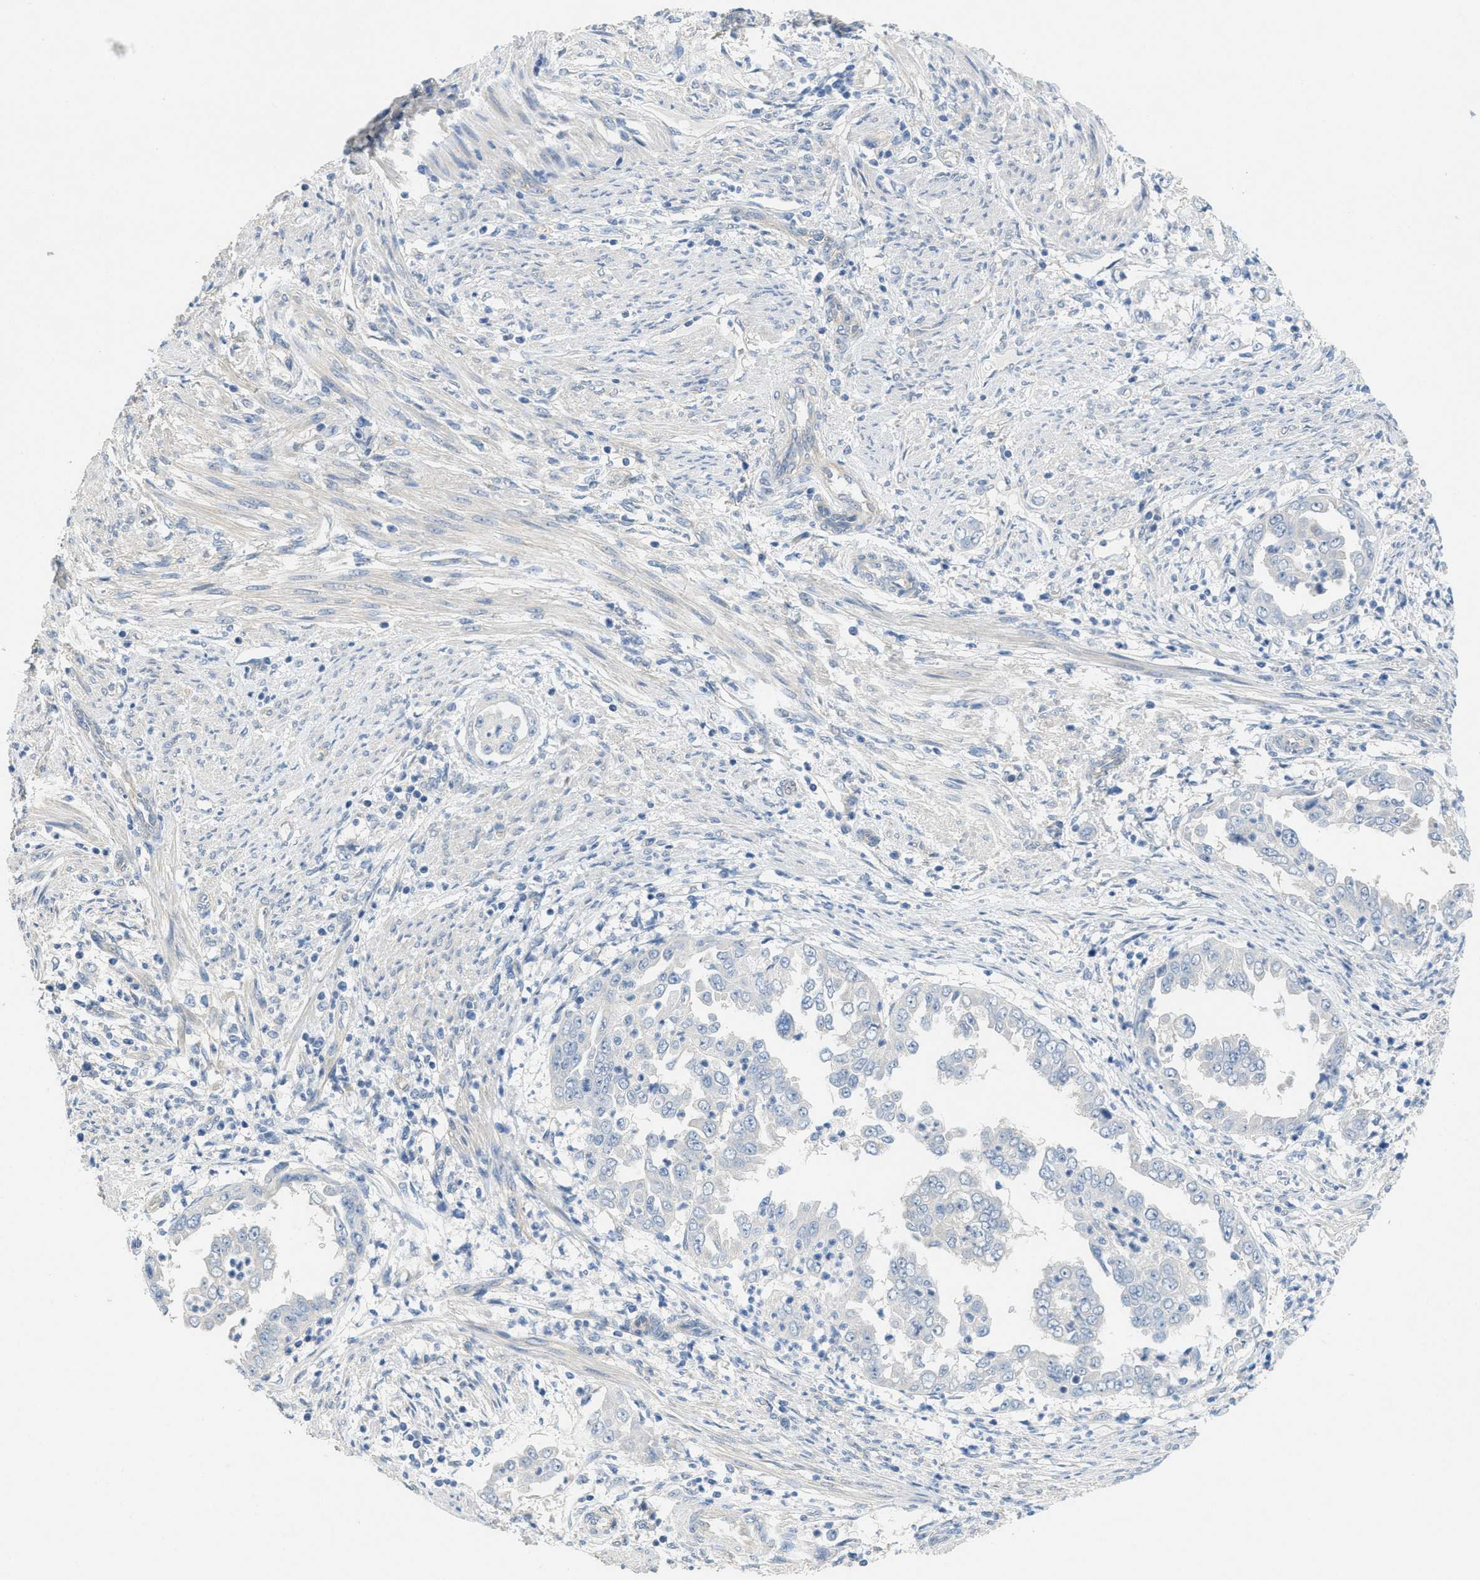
{"staining": {"intensity": "negative", "quantity": "none", "location": "none"}, "tissue": "endometrial cancer", "cell_type": "Tumor cells", "image_type": "cancer", "snomed": [{"axis": "morphology", "description": "Adenocarcinoma, NOS"}, {"axis": "topography", "description": "Endometrium"}], "caption": "An immunohistochemistry (IHC) micrograph of adenocarcinoma (endometrial) is shown. There is no staining in tumor cells of adenocarcinoma (endometrial).", "gene": "ZFYVE9", "patient": {"sex": "female", "age": 85}}